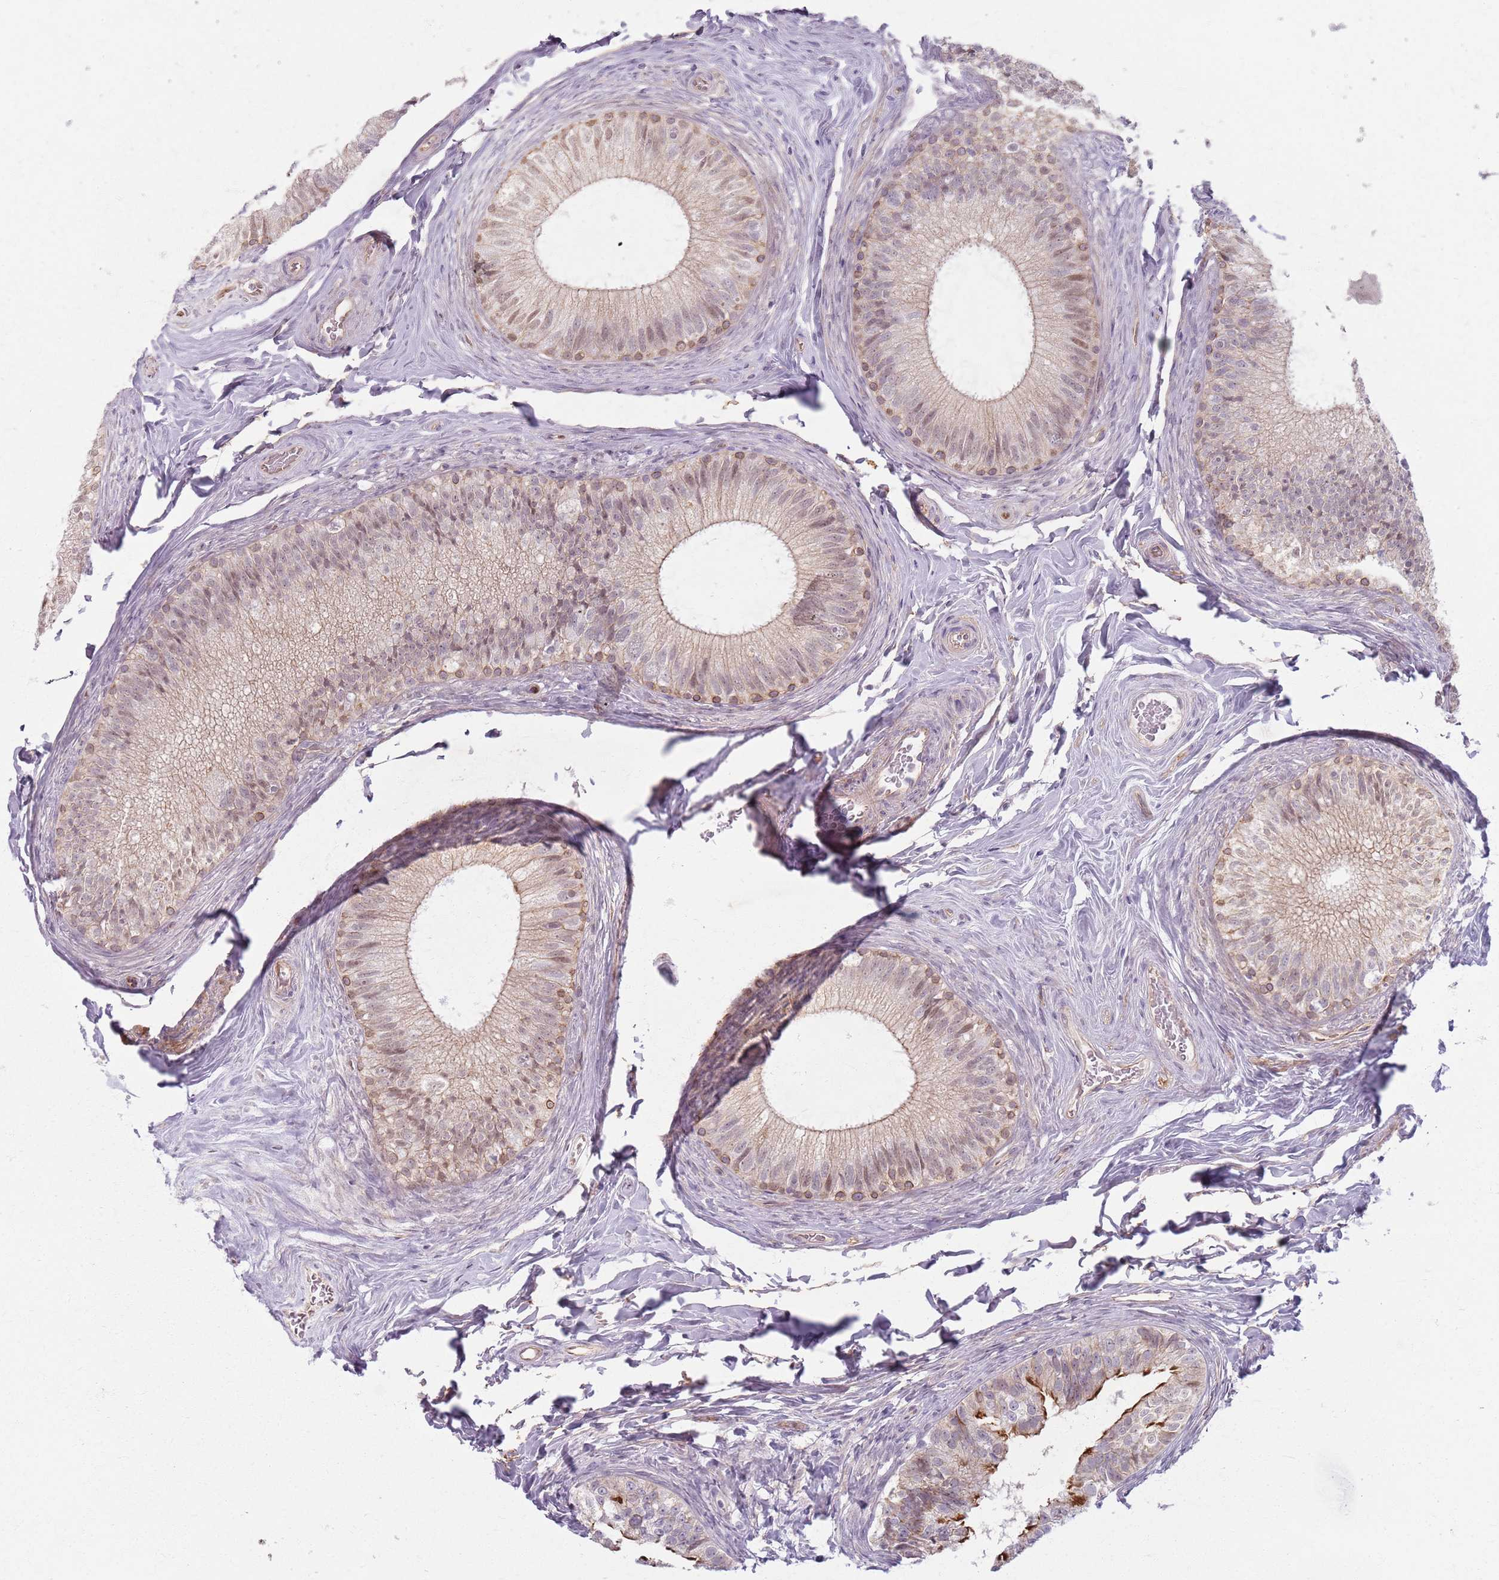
{"staining": {"intensity": "moderate", "quantity": "25%-75%", "location": "cytoplasmic/membranous,nuclear"}, "tissue": "epididymis", "cell_type": "Glandular cells", "image_type": "normal", "snomed": [{"axis": "morphology", "description": "Normal tissue, NOS"}, {"axis": "topography", "description": "Epididymis"}], "caption": "IHC of normal epididymis demonstrates medium levels of moderate cytoplasmic/membranous,nuclear positivity in approximately 25%-75% of glandular cells. (DAB IHC, brown staining for protein, blue staining for nuclei).", "gene": "KCNA5", "patient": {"sex": "male", "age": 49}}